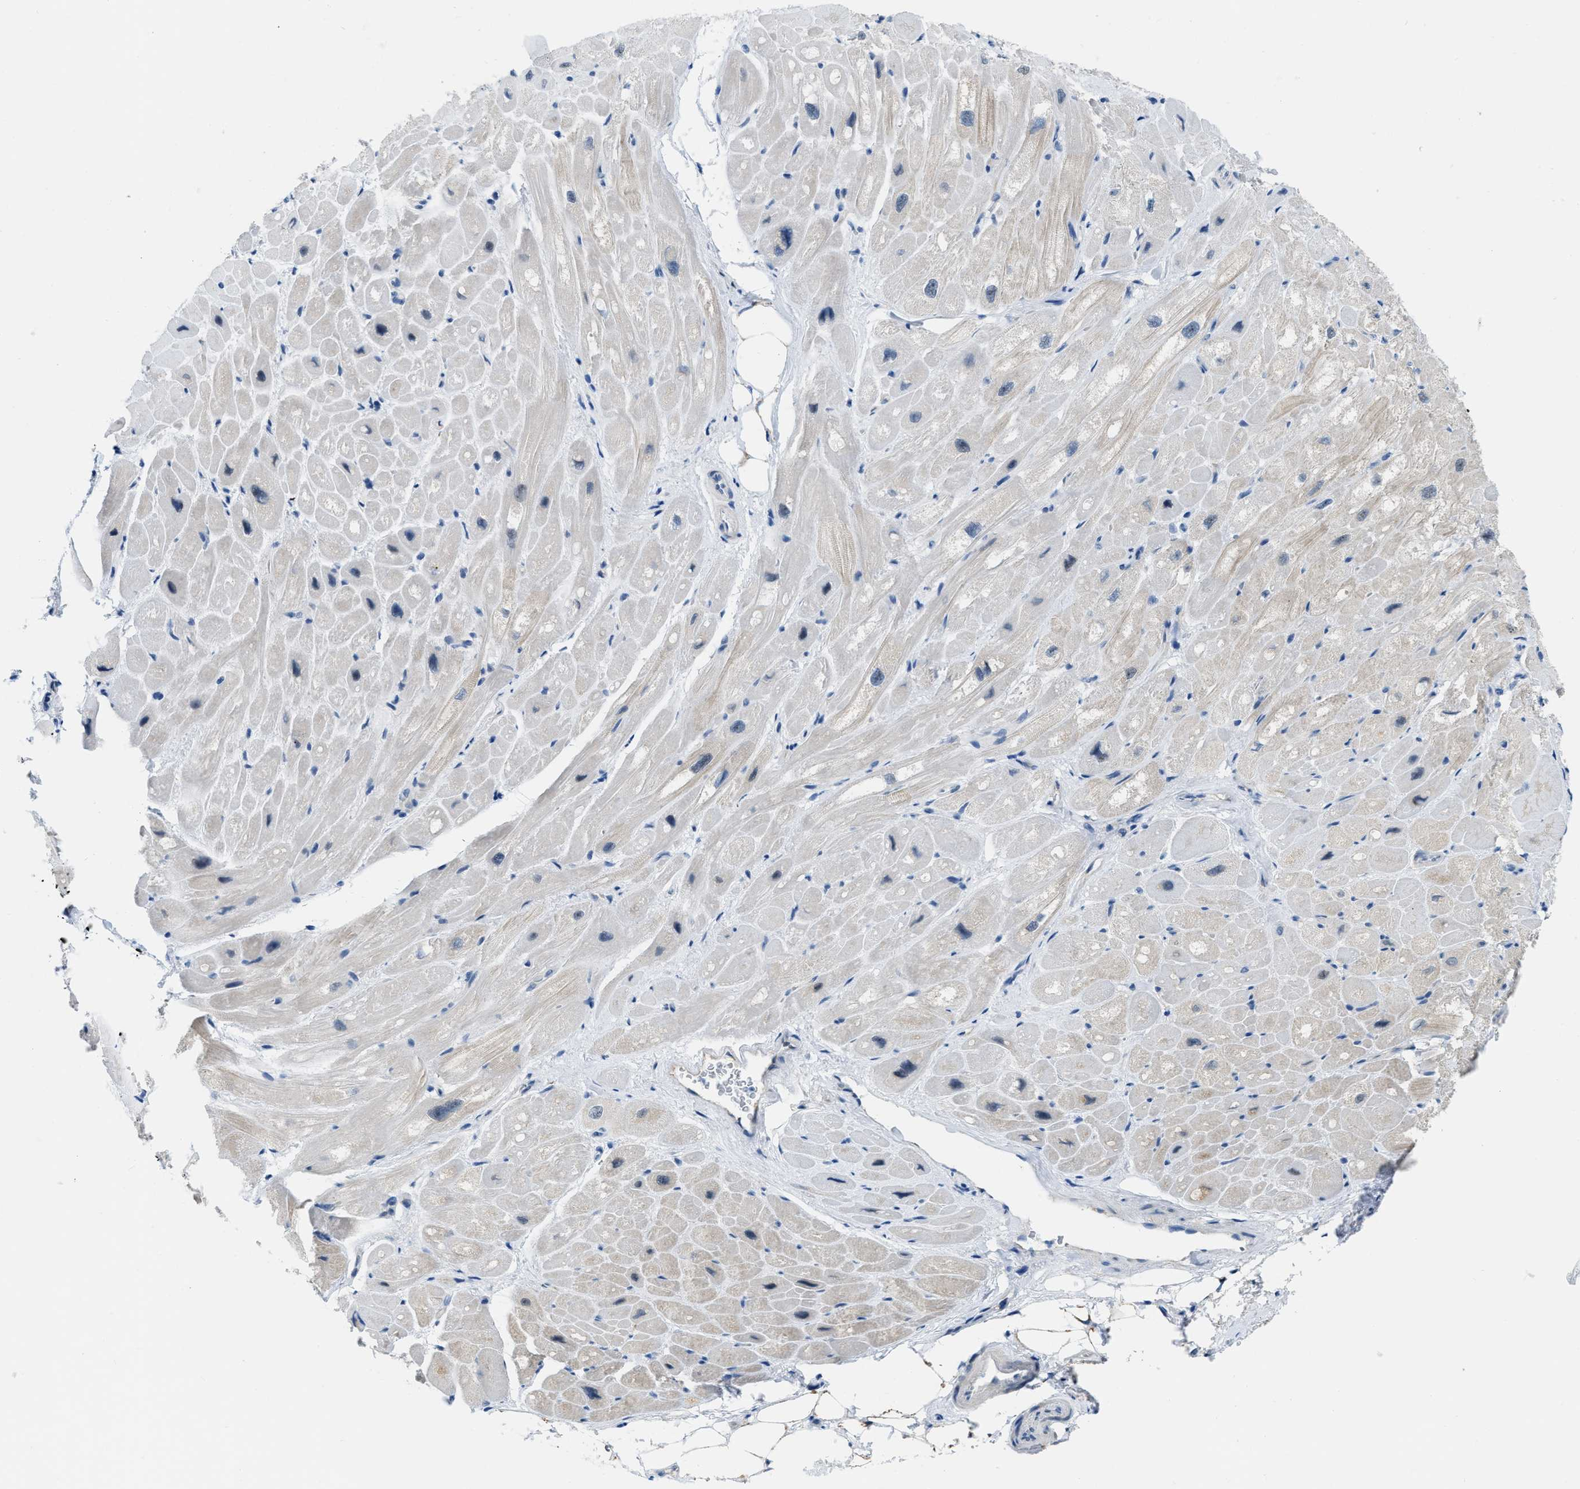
{"staining": {"intensity": "weak", "quantity": "25%-75%", "location": "cytoplasmic/membranous"}, "tissue": "heart muscle", "cell_type": "Cardiomyocytes", "image_type": "normal", "snomed": [{"axis": "morphology", "description": "Normal tissue, NOS"}, {"axis": "topography", "description": "Heart"}], "caption": "This photomicrograph reveals immunohistochemistry (IHC) staining of unremarkable heart muscle, with low weak cytoplasmic/membranous positivity in approximately 25%-75% of cardiomyocytes.", "gene": "PHRF1", "patient": {"sex": "male", "age": 49}}